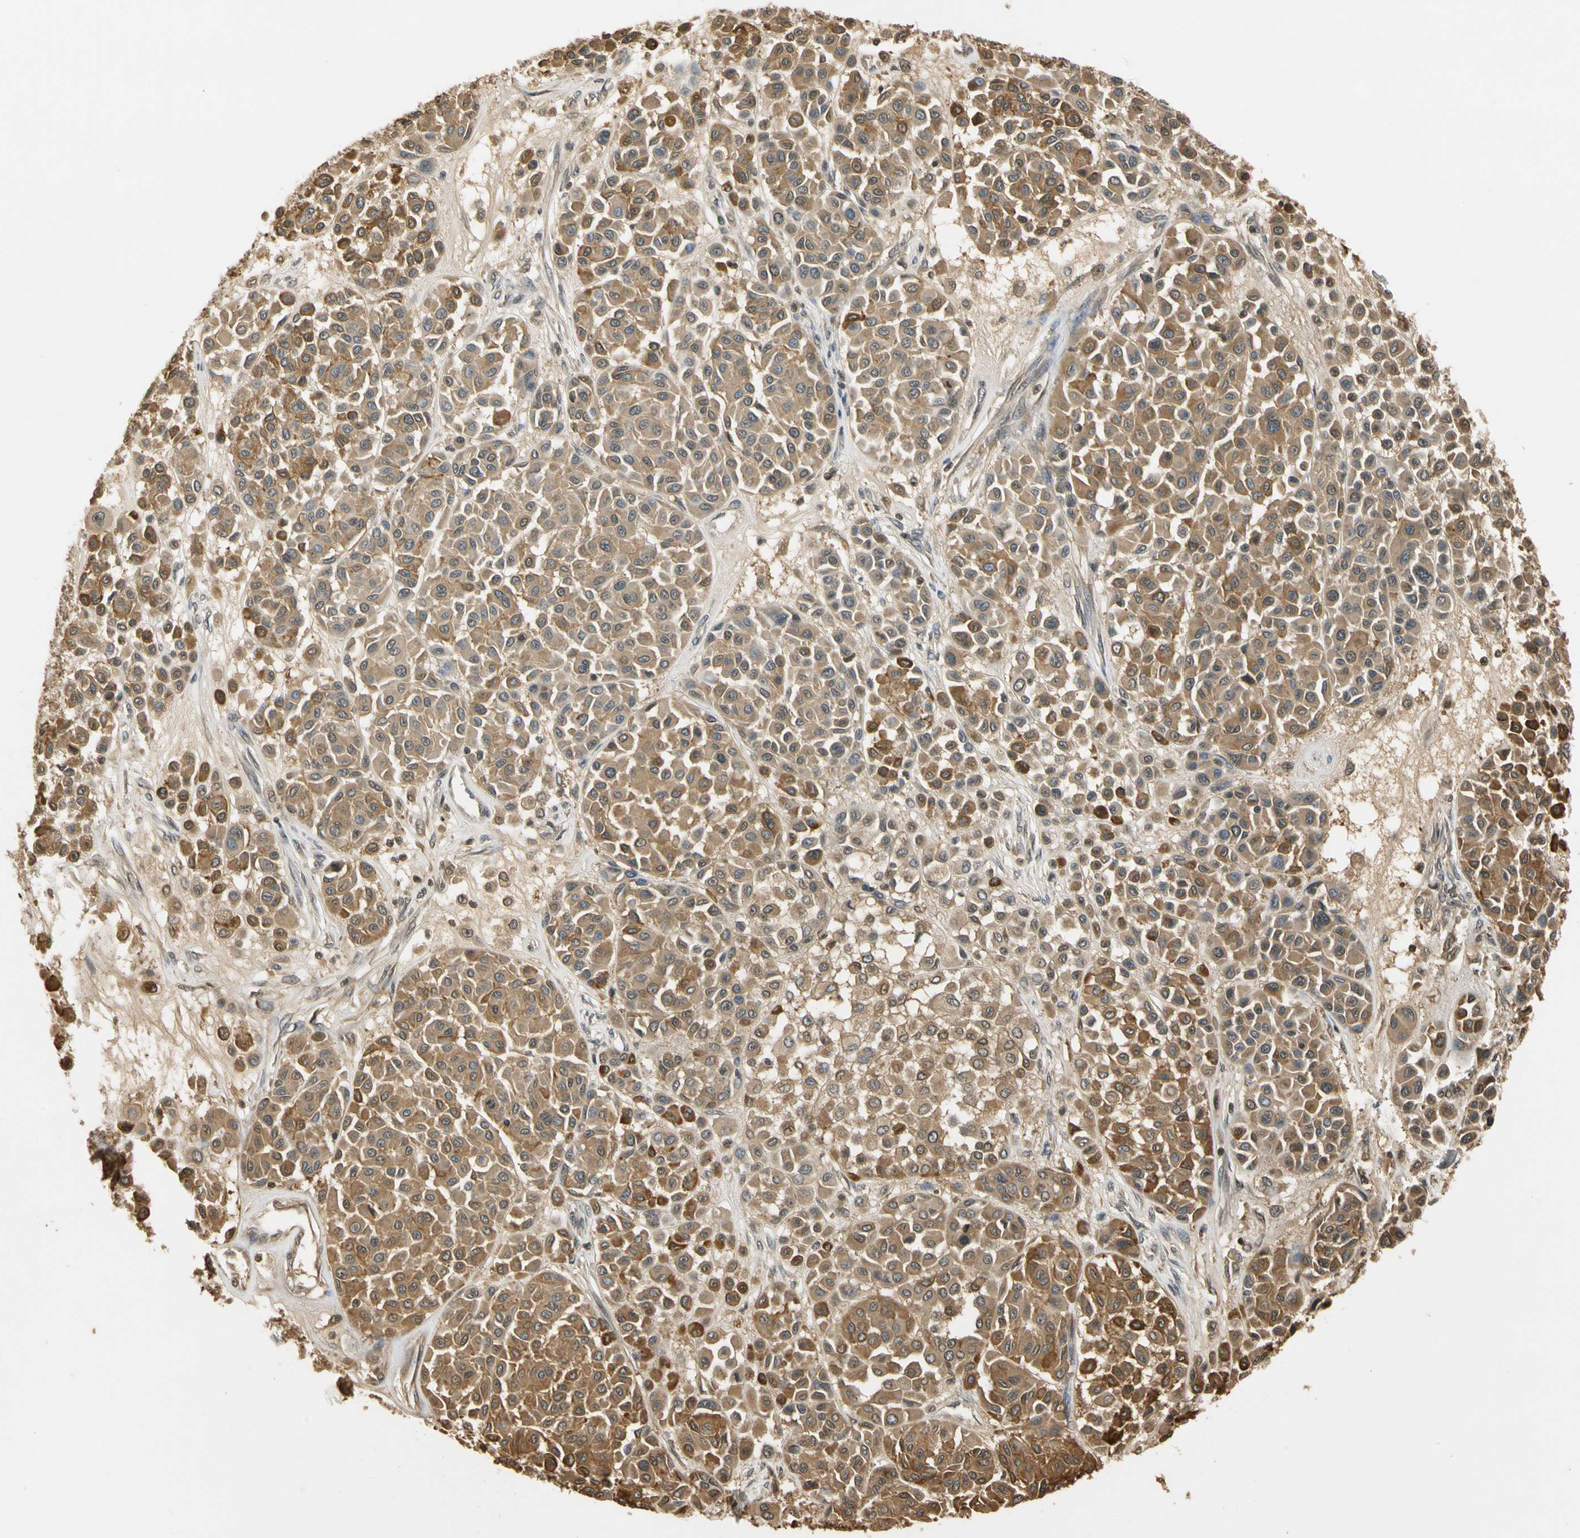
{"staining": {"intensity": "moderate", "quantity": ">75%", "location": "cytoplasmic/membranous,nuclear"}, "tissue": "melanoma", "cell_type": "Tumor cells", "image_type": "cancer", "snomed": [{"axis": "morphology", "description": "Malignant melanoma, Metastatic site"}, {"axis": "topography", "description": "Soft tissue"}], "caption": "An immunohistochemistry (IHC) photomicrograph of neoplastic tissue is shown. Protein staining in brown highlights moderate cytoplasmic/membranous and nuclear positivity in malignant melanoma (metastatic site) within tumor cells.", "gene": "SOD1", "patient": {"sex": "male", "age": 41}}